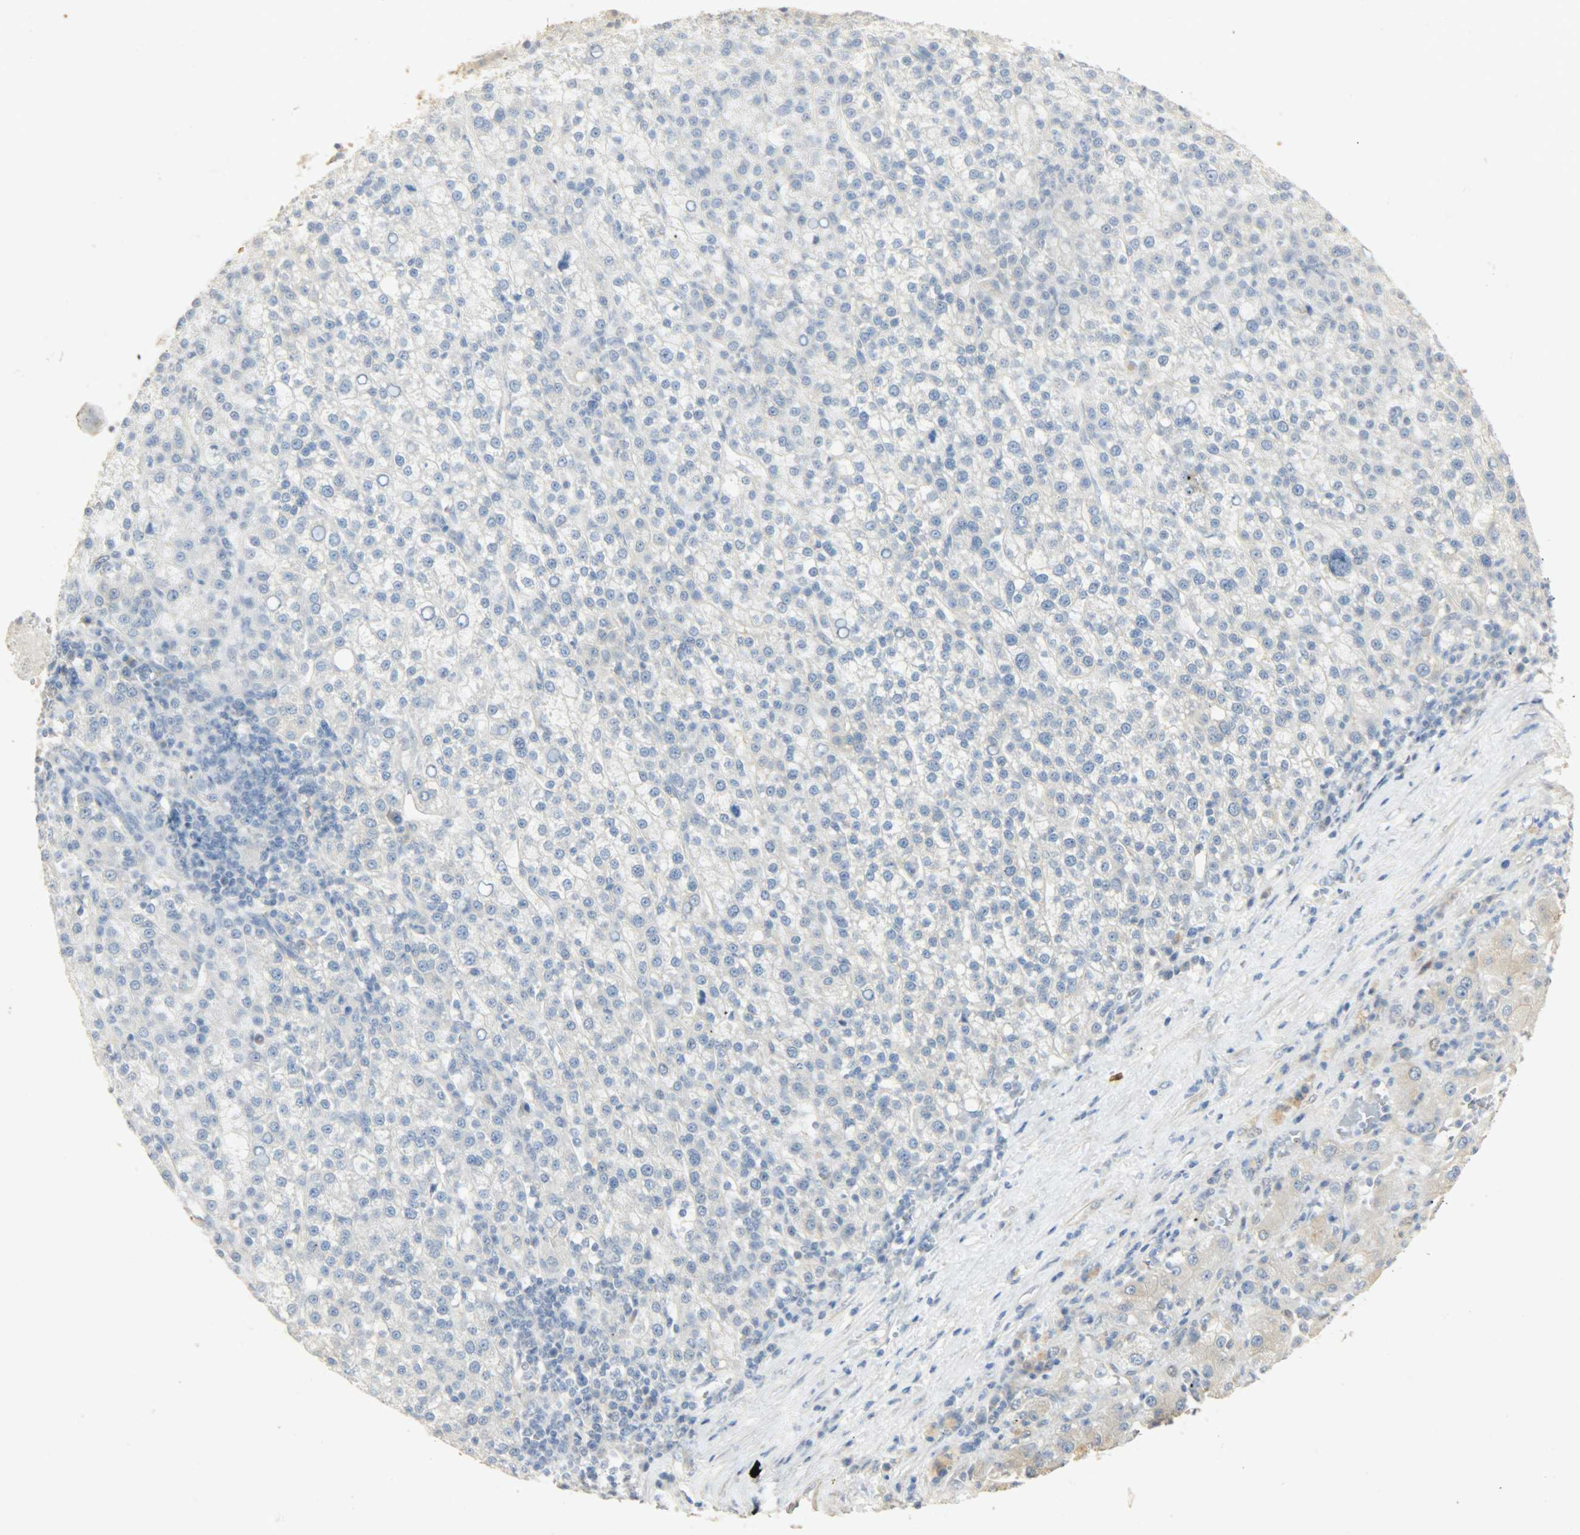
{"staining": {"intensity": "negative", "quantity": "none", "location": "none"}, "tissue": "liver cancer", "cell_type": "Tumor cells", "image_type": "cancer", "snomed": [{"axis": "morphology", "description": "Carcinoma, Hepatocellular, NOS"}, {"axis": "topography", "description": "Liver"}], "caption": "Protein analysis of hepatocellular carcinoma (liver) exhibits no significant positivity in tumor cells.", "gene": "USP13", "patient": {"sex": "female", "age": 58}}